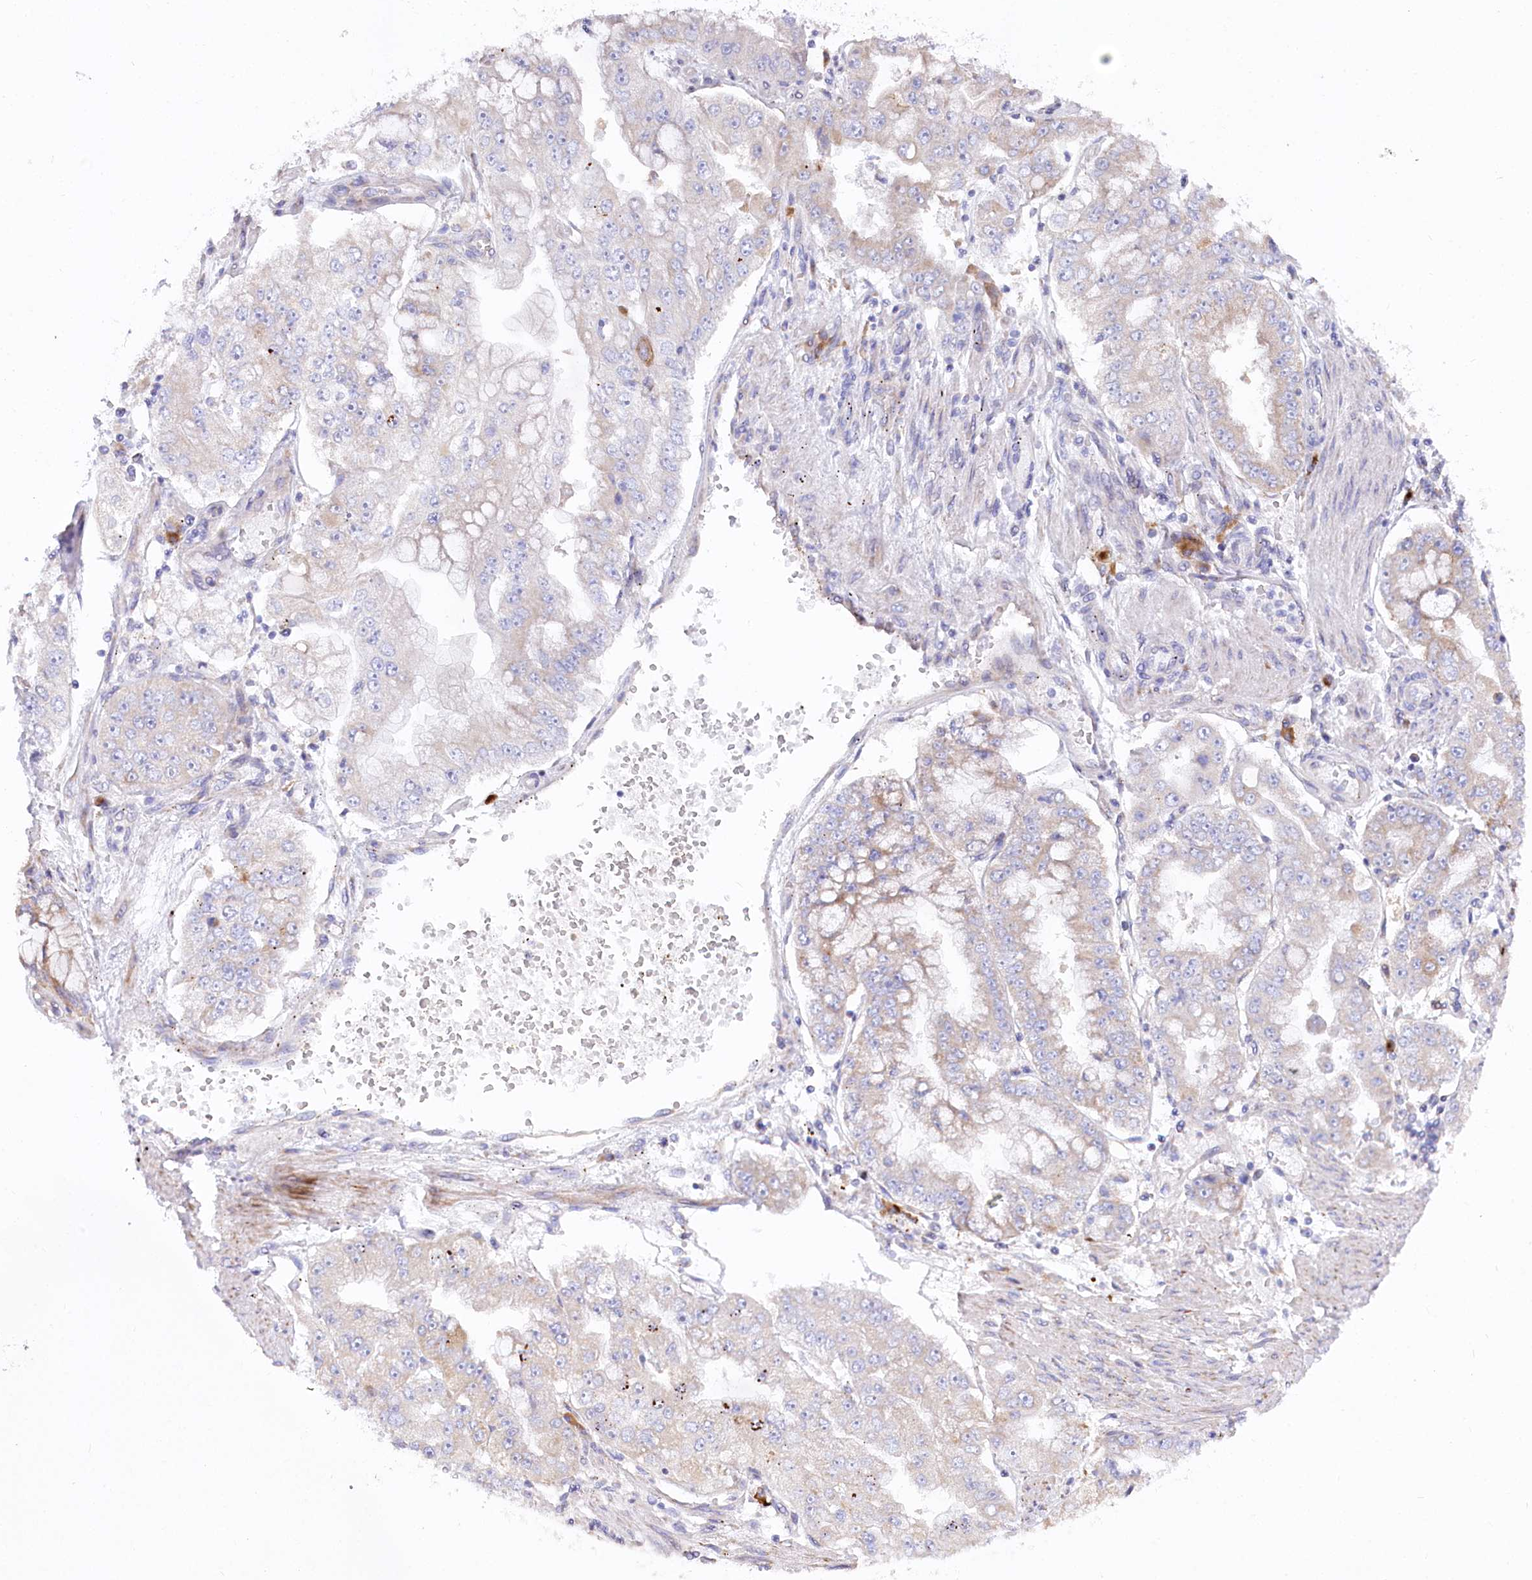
{"staining": {"intensity": "weak", "quantity": "25%-75%", "location": "cytoplasmic/membranous"}, "tissue": "stomach cancer", "cell_type": "Tumor cells", "image_type": "cancer", "snomed": [{"axis": "morphology", "description": "Adenocarcinoma, NOS"}, {"axis": "topography", "description": "Stomach"}], "caption": "Weak cytoplasmic/membranous expression for a protein is appreciated in about 25%-75% of tumor cells of stomach cancer (adenocarcinoma) using IHC.", "gene": "POGLUT1", "patient": {"sex": "male", "age": 76}}